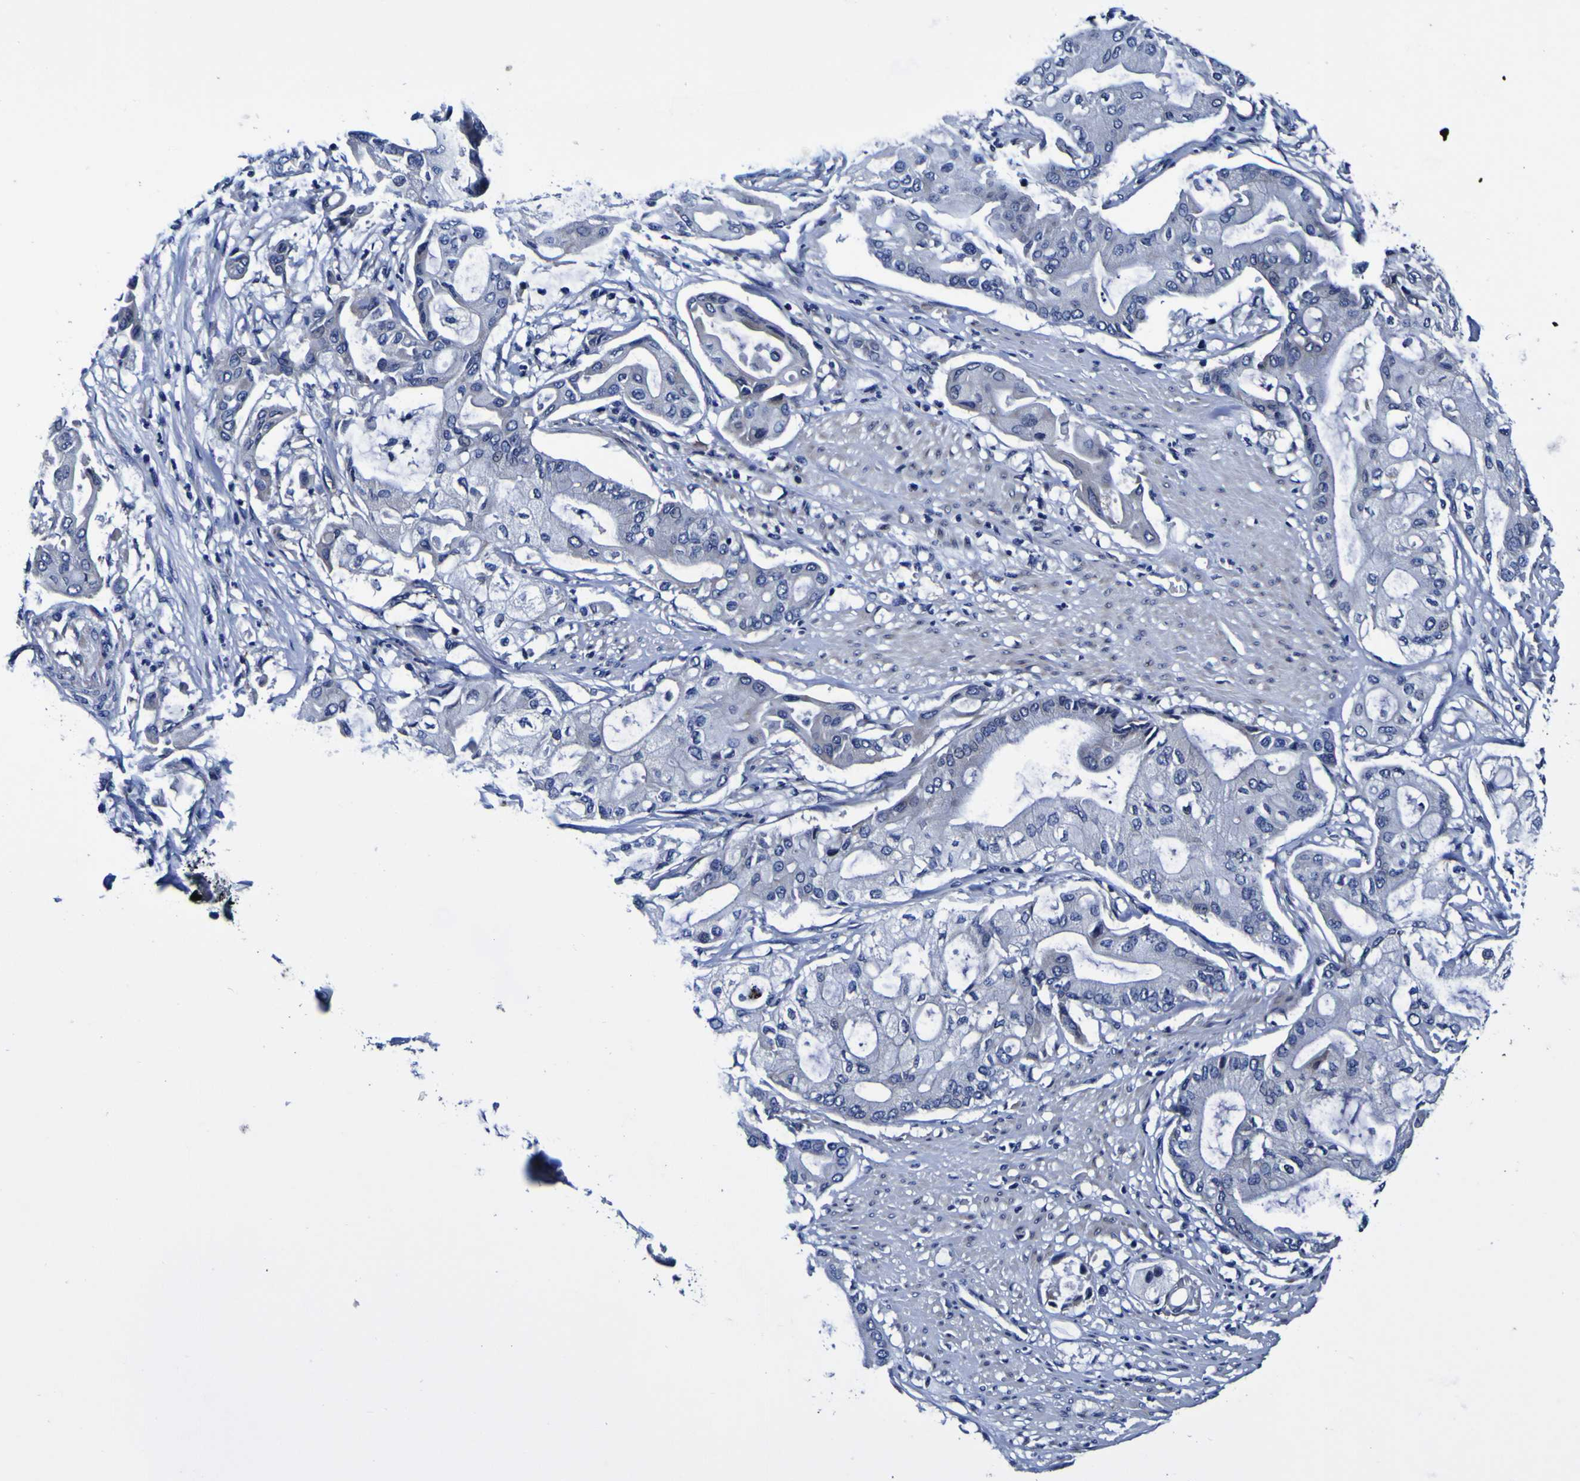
{"staining": {"intensity": "negative", "quantity": "none", "location": "none"}, "tissue": "pancreatic cancer", "cell_type": "Tumor cells", "image_type": "cancer", "snomed": [{"axis": "morphology", "description": "Adenocarcinoma, NOS"}, {"axis": "morphology", "description": "Adenocarcinoma, metastatic, NOS"}, {"axis": "topography", "description": "Lymph node"}, {"axis": "topography", "description": "Pancreas"}, {"axis": "topography", "description": "Duodenum"}], "caption": "IHC of human adenocarcinoma (pancreatic) reveals no staining in tumor cells.", "gene": "PDLIM4", "patient": {"sex": "female", "age": 64}}